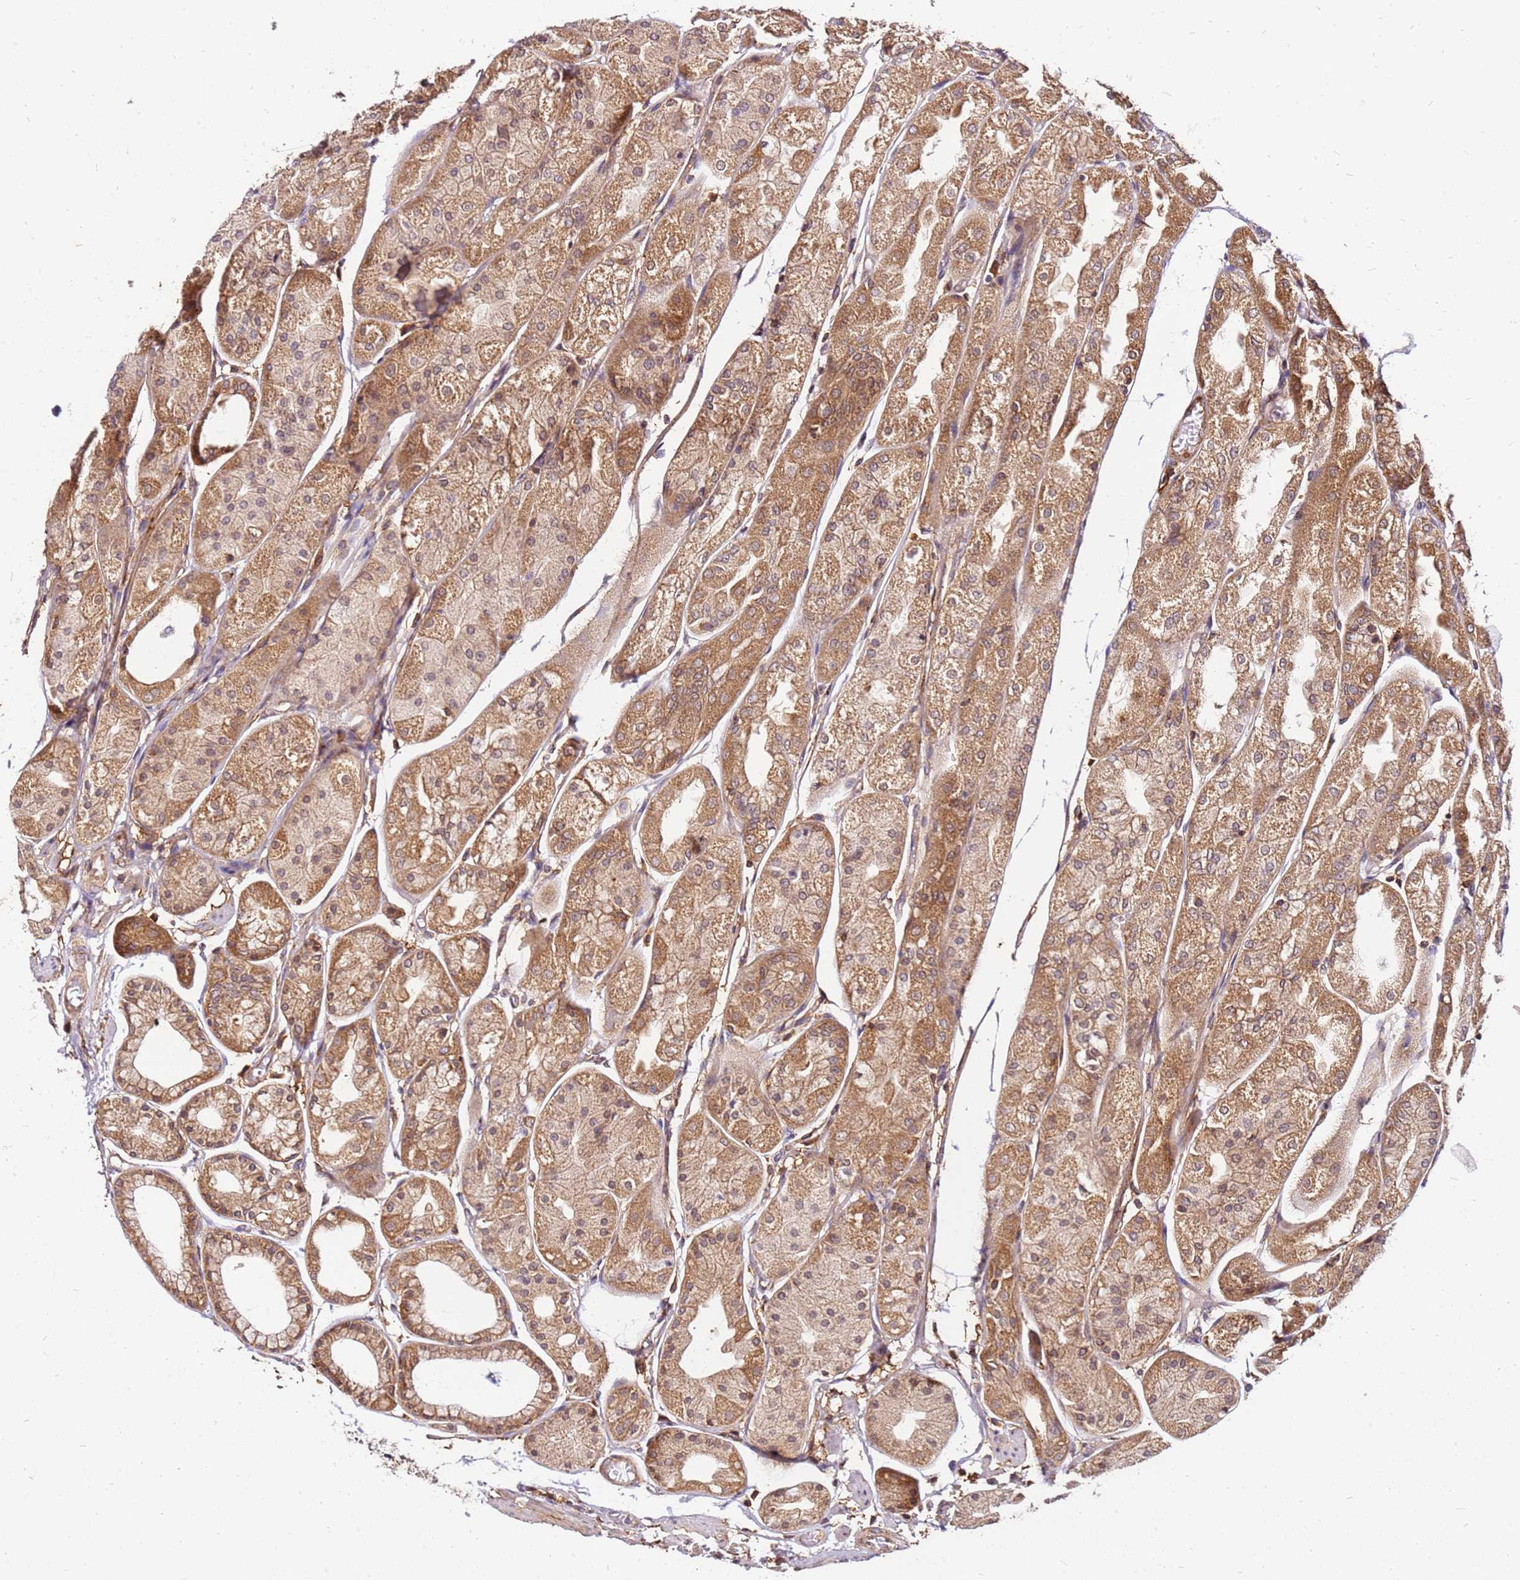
{"staining": {"intensity": "moderate", "quantity": ">75%", "location": "cytoplasmic/membranous"}, "tissue": "stomach", "cell_type": "Glandular cells", "image_type": "normal", "snomed": [{"axis": "morphology", "description": "Normal tissue, NOS"}, {"axis": "topography", "description": "Stomach, upper"}], "caption": "Brown immunohistochemical staining in benign stomach shows moderate cytoplasmic/membranous positivity in approximately >75% of glandular cells.", "gene": "PIH1D1", "patient": {"sex": "male", "age": 72}}